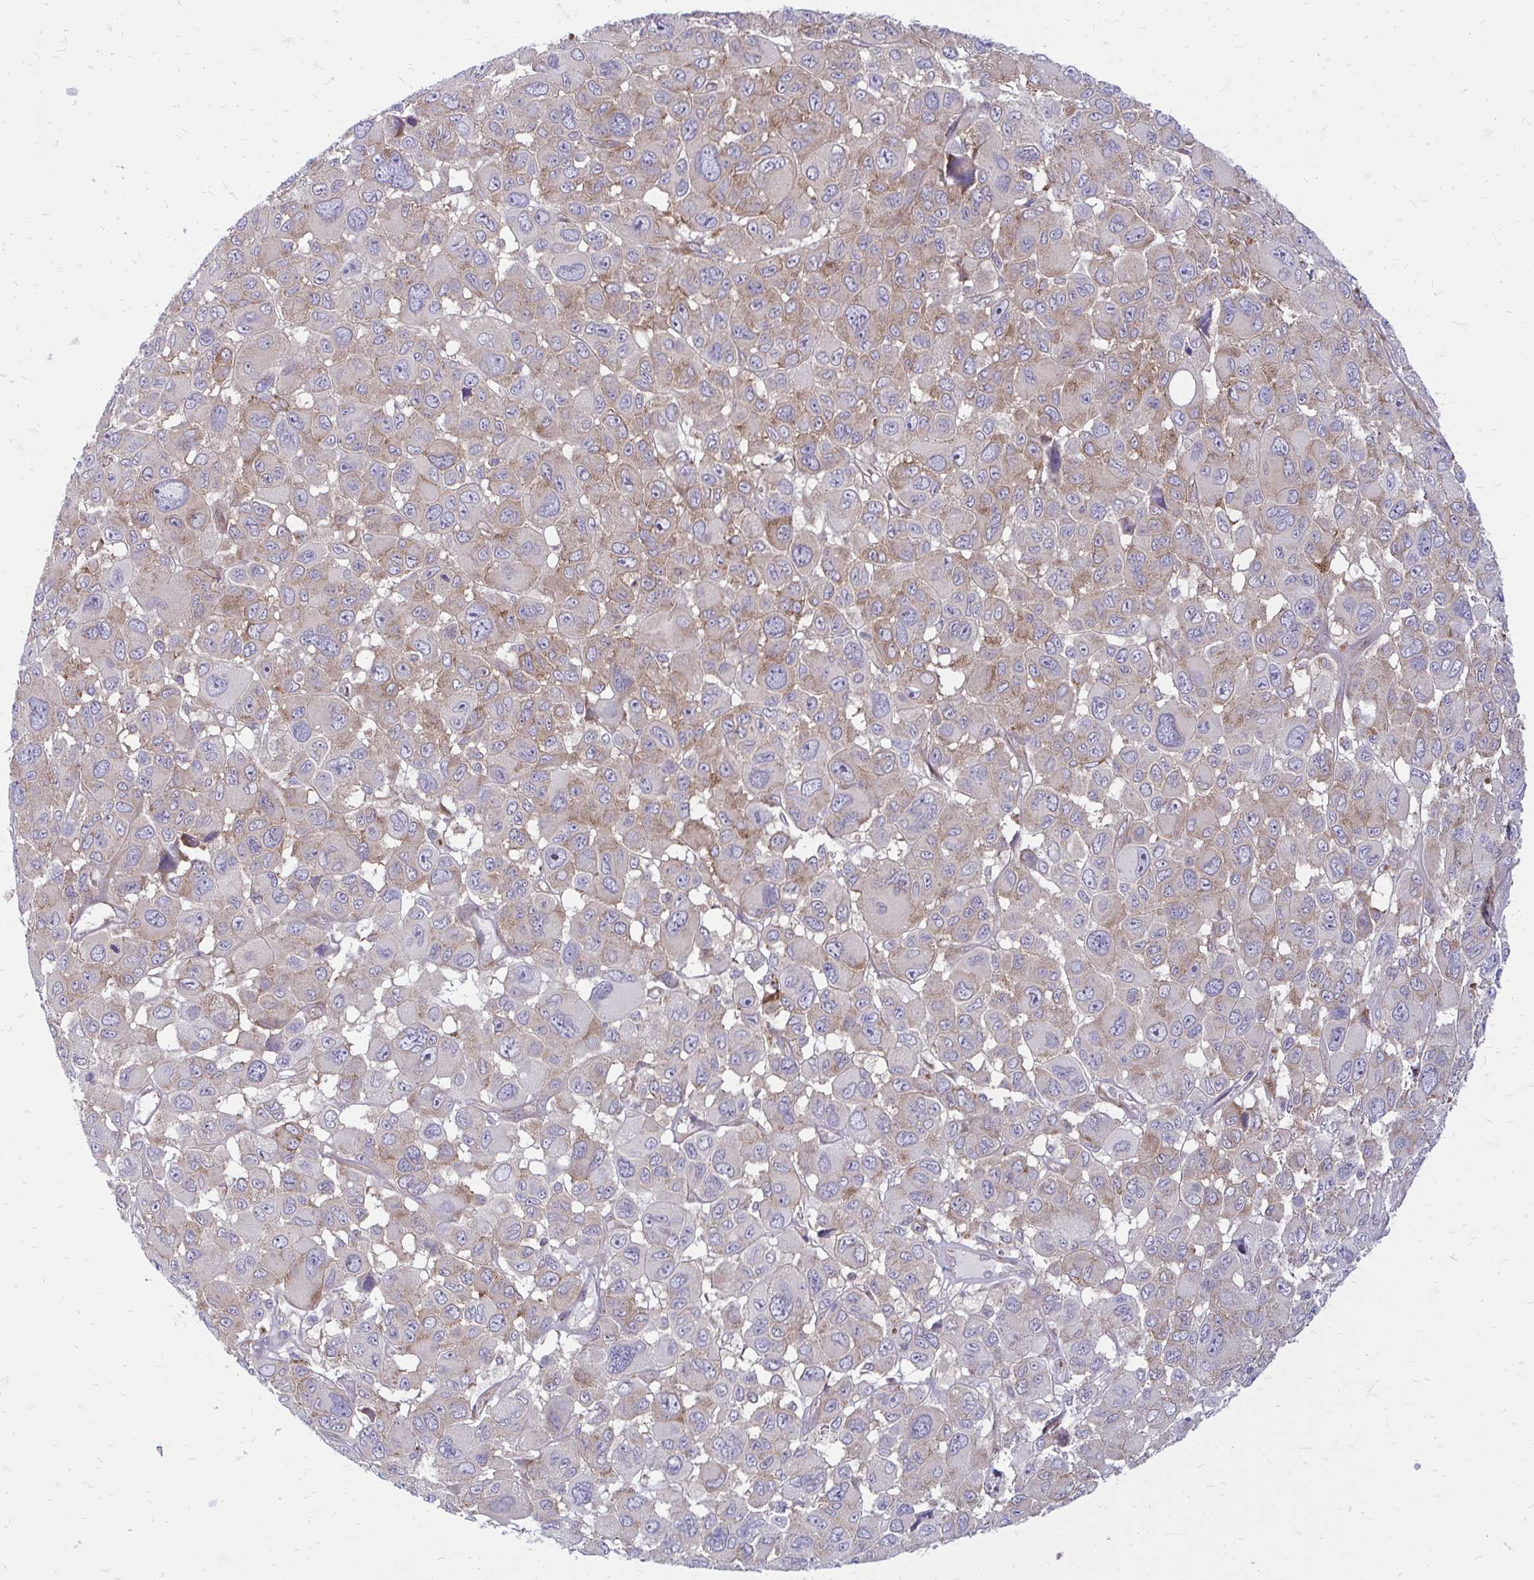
{"staining": {"intensity": "weak", "quantity": "25%-75%", "location": "cytoplasmic/membranous"}, "tissue": "melanoma", "cell_type": "Tumor cells", "image_type": "cancer", "snomed": [{"axis": "morphology", "description": "Malignant melanoma, NOS"}, {"axis": "topography", "description": "Skin"}], "caption": "This image demonstrates immunohistochemistry staining of malignant melanoma, with low weak cytoplasmic/membranous expression in about 25%-75% of tumor cells.", "gene": "ASAP1", "patient": {"sex": "female", "age": 66}}